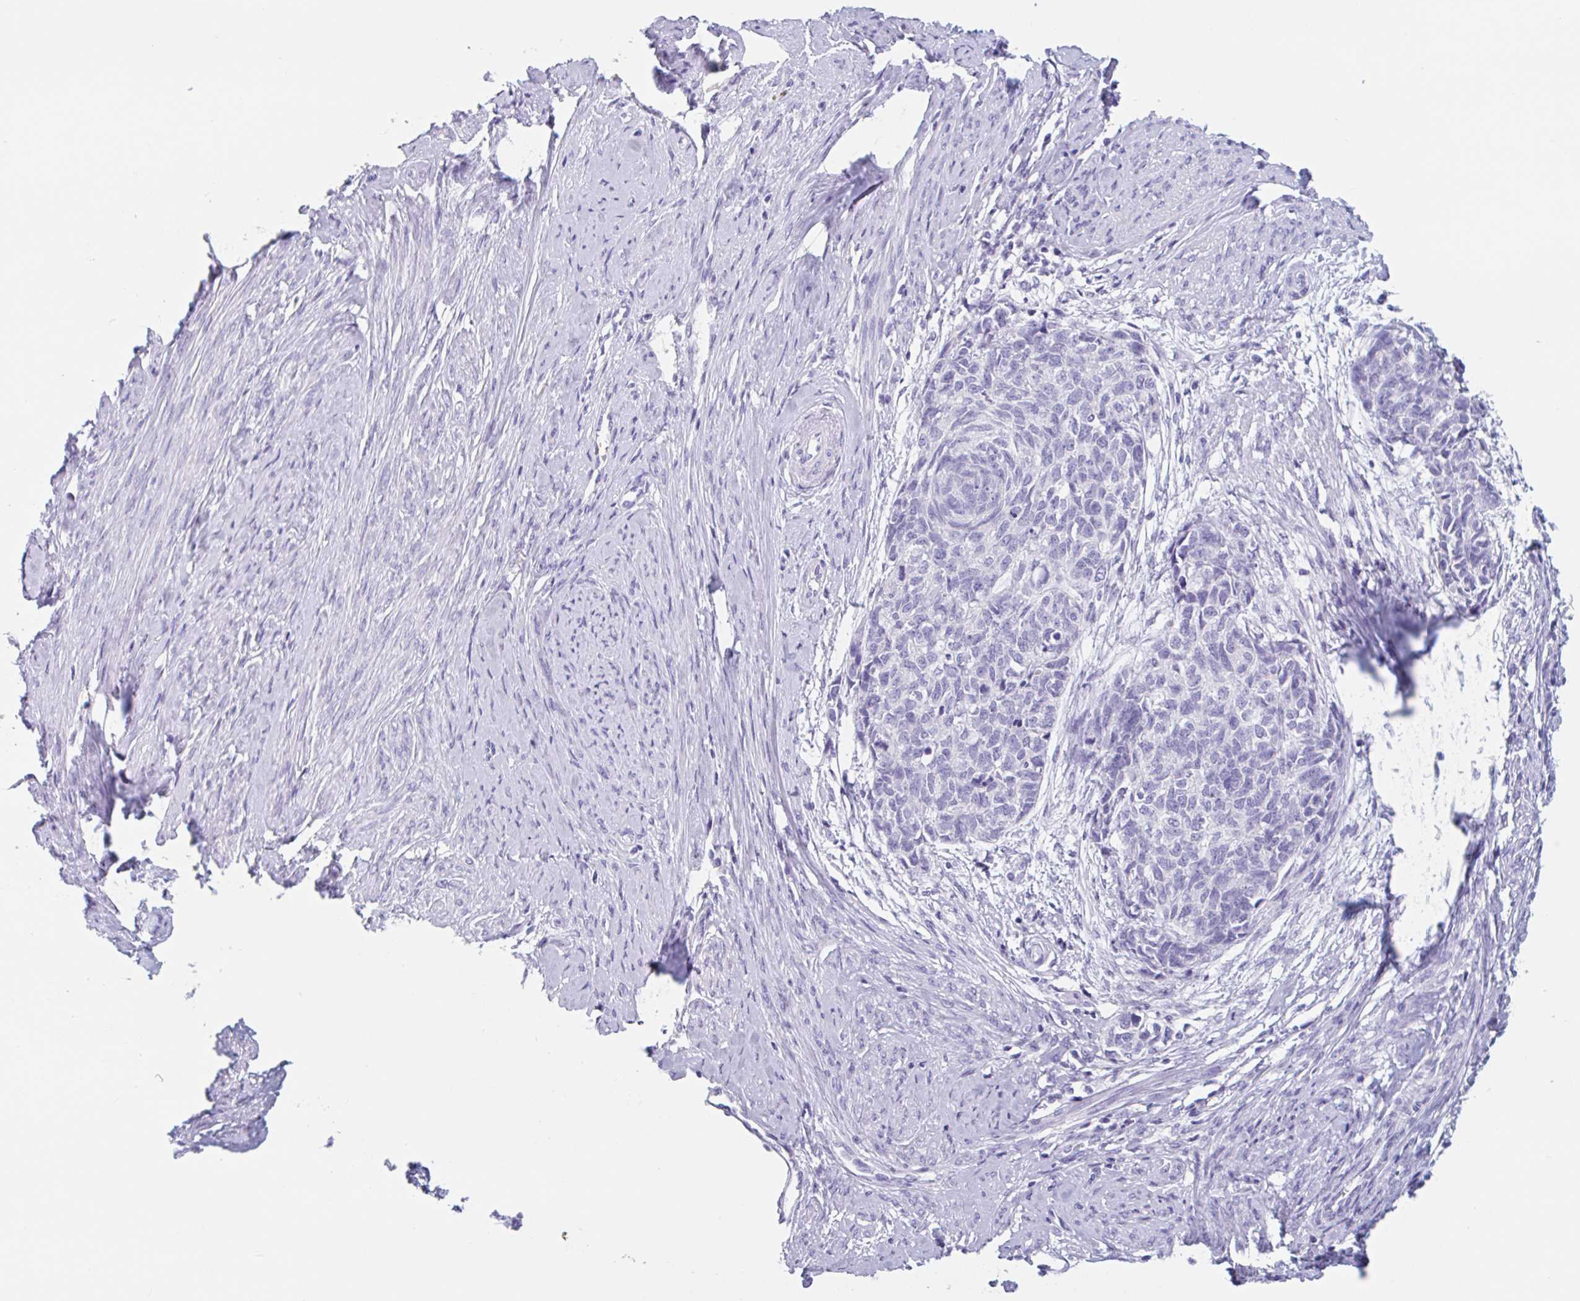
{"staining": {"intensity": "negative", "quantity": "none", "location": "none"}, "tissue": "cervical cancer", "cell_type": "Tumor cells", "image_type": "cancer", "snomed": [{"axis": "morphology", "description": "Squamous cell carcinoma, NOS"}, {"axis": "topography", "description": "Cervix"}], "caption": "This is a photomicrograph of immunohistochemistry staining of cervical squamous cell carcinoma, which shows no positivity in tumor cells.", "gene": "EMC4", "patient": {"sex": "female", "age": 63}}